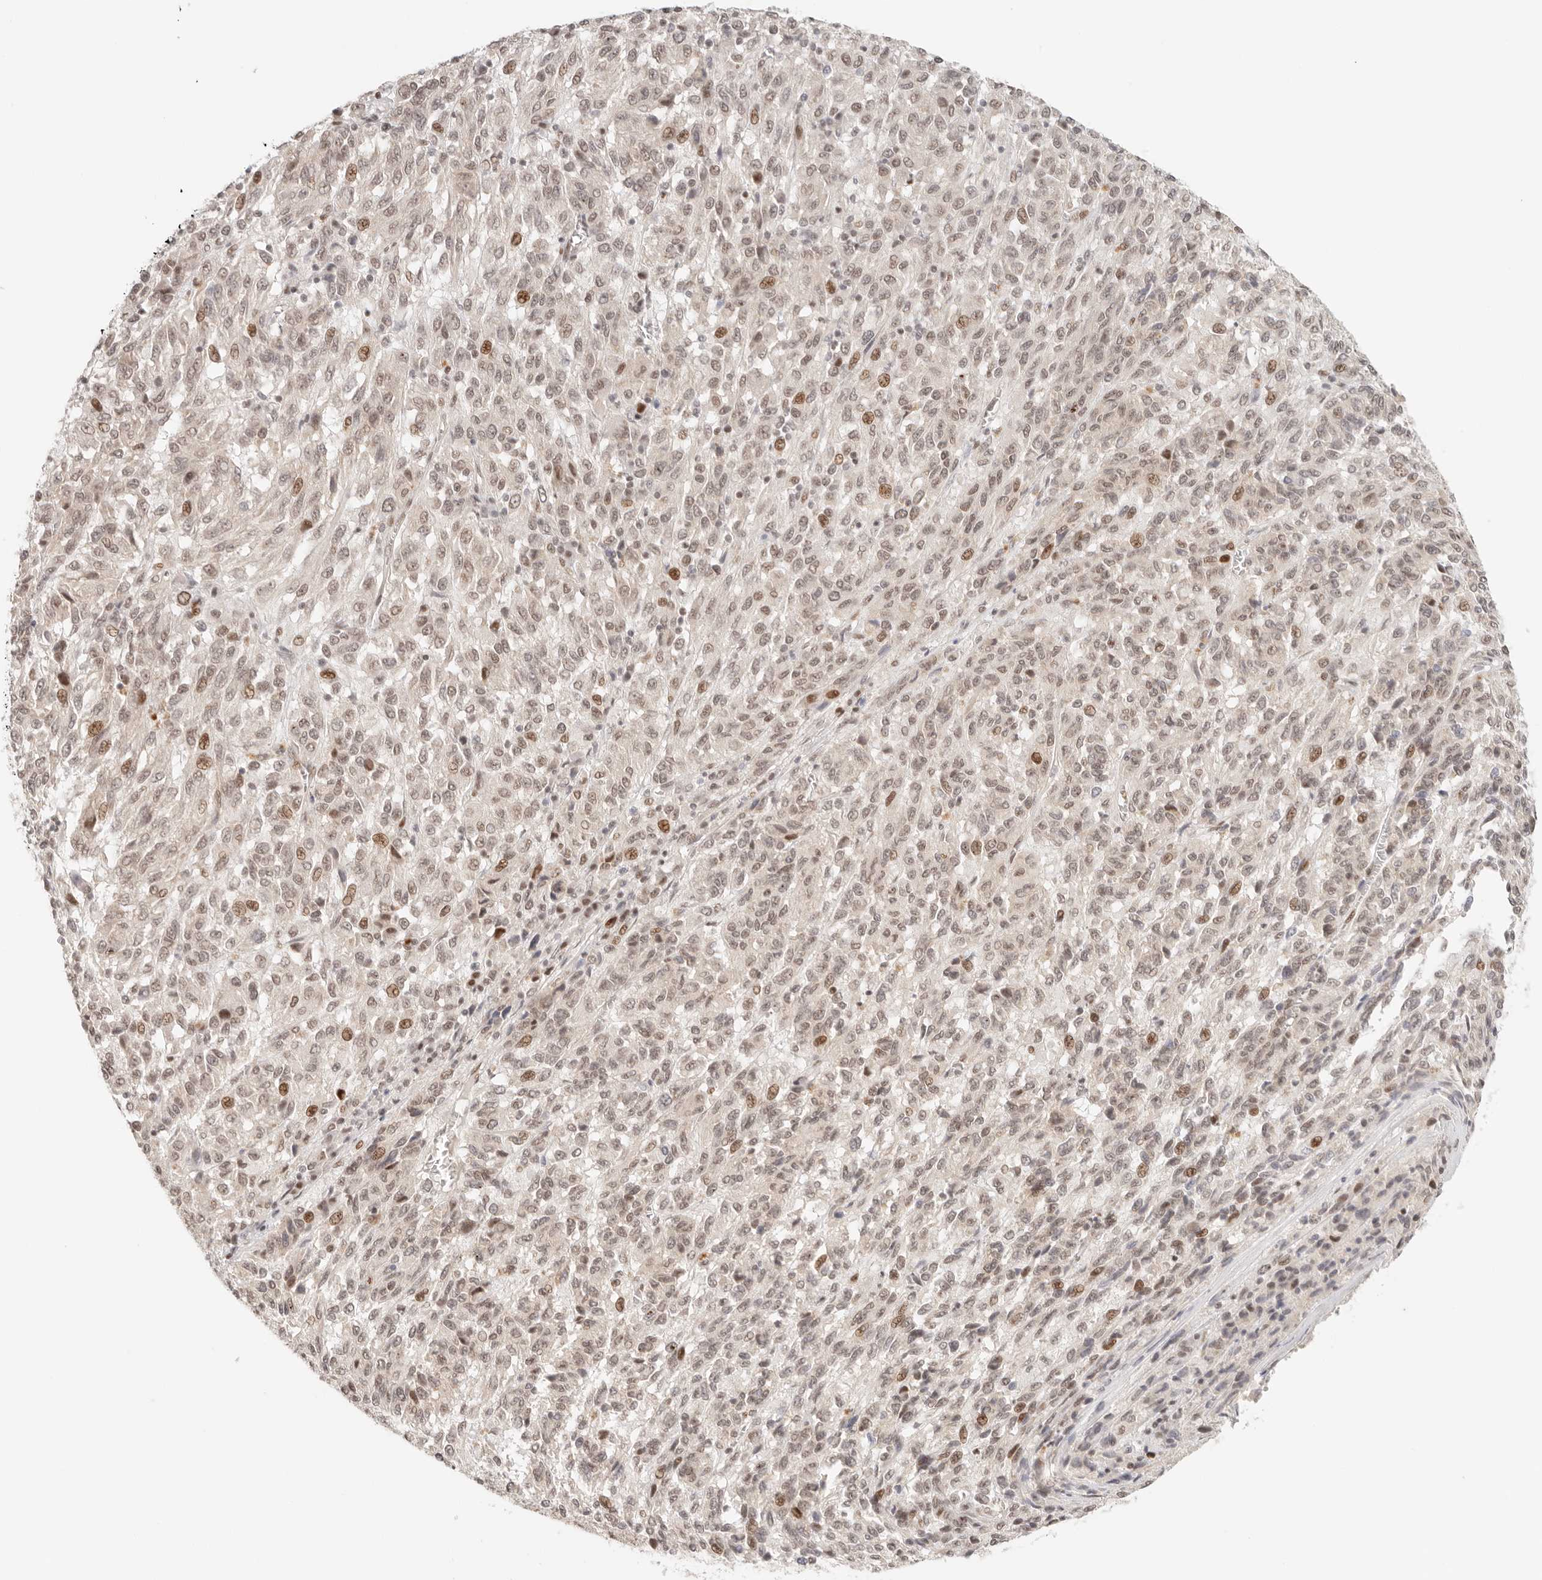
{"staining": {"intensity": "moderate", "quantity": "<25%", "location": "nuclear"}, "tissue": "melanoma", "cell_type": "Tumor cells", "image_type": "cancer", "snomed": [{"axis": "morphology", "description": "Malignant melanoma, Metastatic site"}, {"axis": "topography", "description": "Lung"}], "caption": "Protein expression by IHC reveals moderate nuclear staining in approximately <25% of tumor cells in melanoma.", "gene": "HOXC5", "patient": {"sex": "male", "age": 64}}